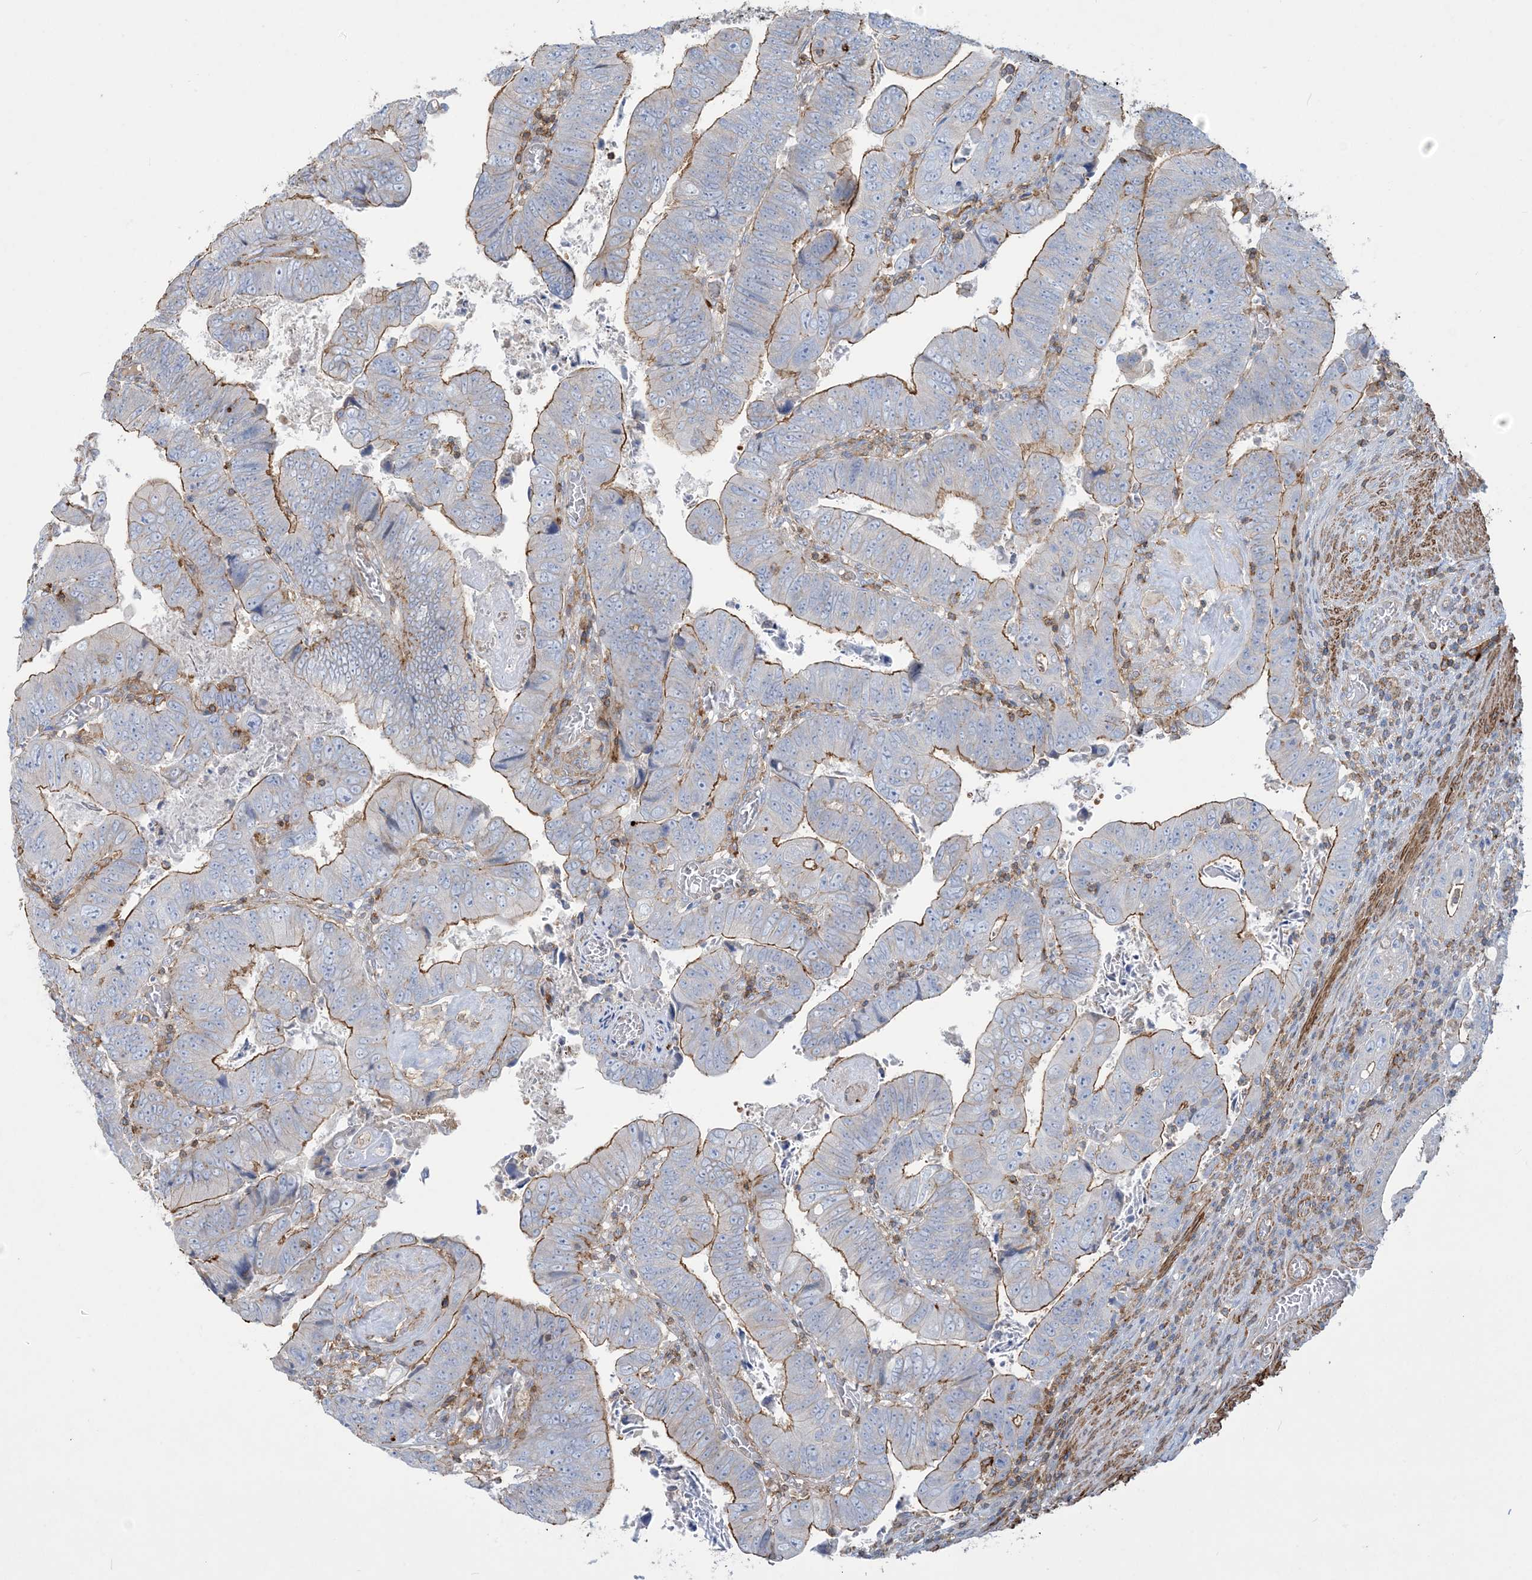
{"staining": {"intensity": "moderate", "quantity": "25%-75%", "location": "cytoplasmic/membranous"}, "tissue": "colorectal cancer", "cell_type": "Tumor cells", "image_type": "cancer", "snomed": [{"axis": "morphology", "description": "Normal tissue, NOS"}, {"axis": "morphology", "description": "Adenocarcinoma, NOS"}, {"axis": "topography", "description": "Rectum"}], "caption": "Immunohistochemistry (IHC) (DAB (3,3'-diaminobenzidine)) staining of human colorectal adenocarcinoma demonstrates moderate cytoplasmic/membranous protein positivity in approximately 25%-75% of tumor cells. Nuclei are stained in blue.", "gene": "GTF3C2", "patient": {"sex": "female", "age": 65}}